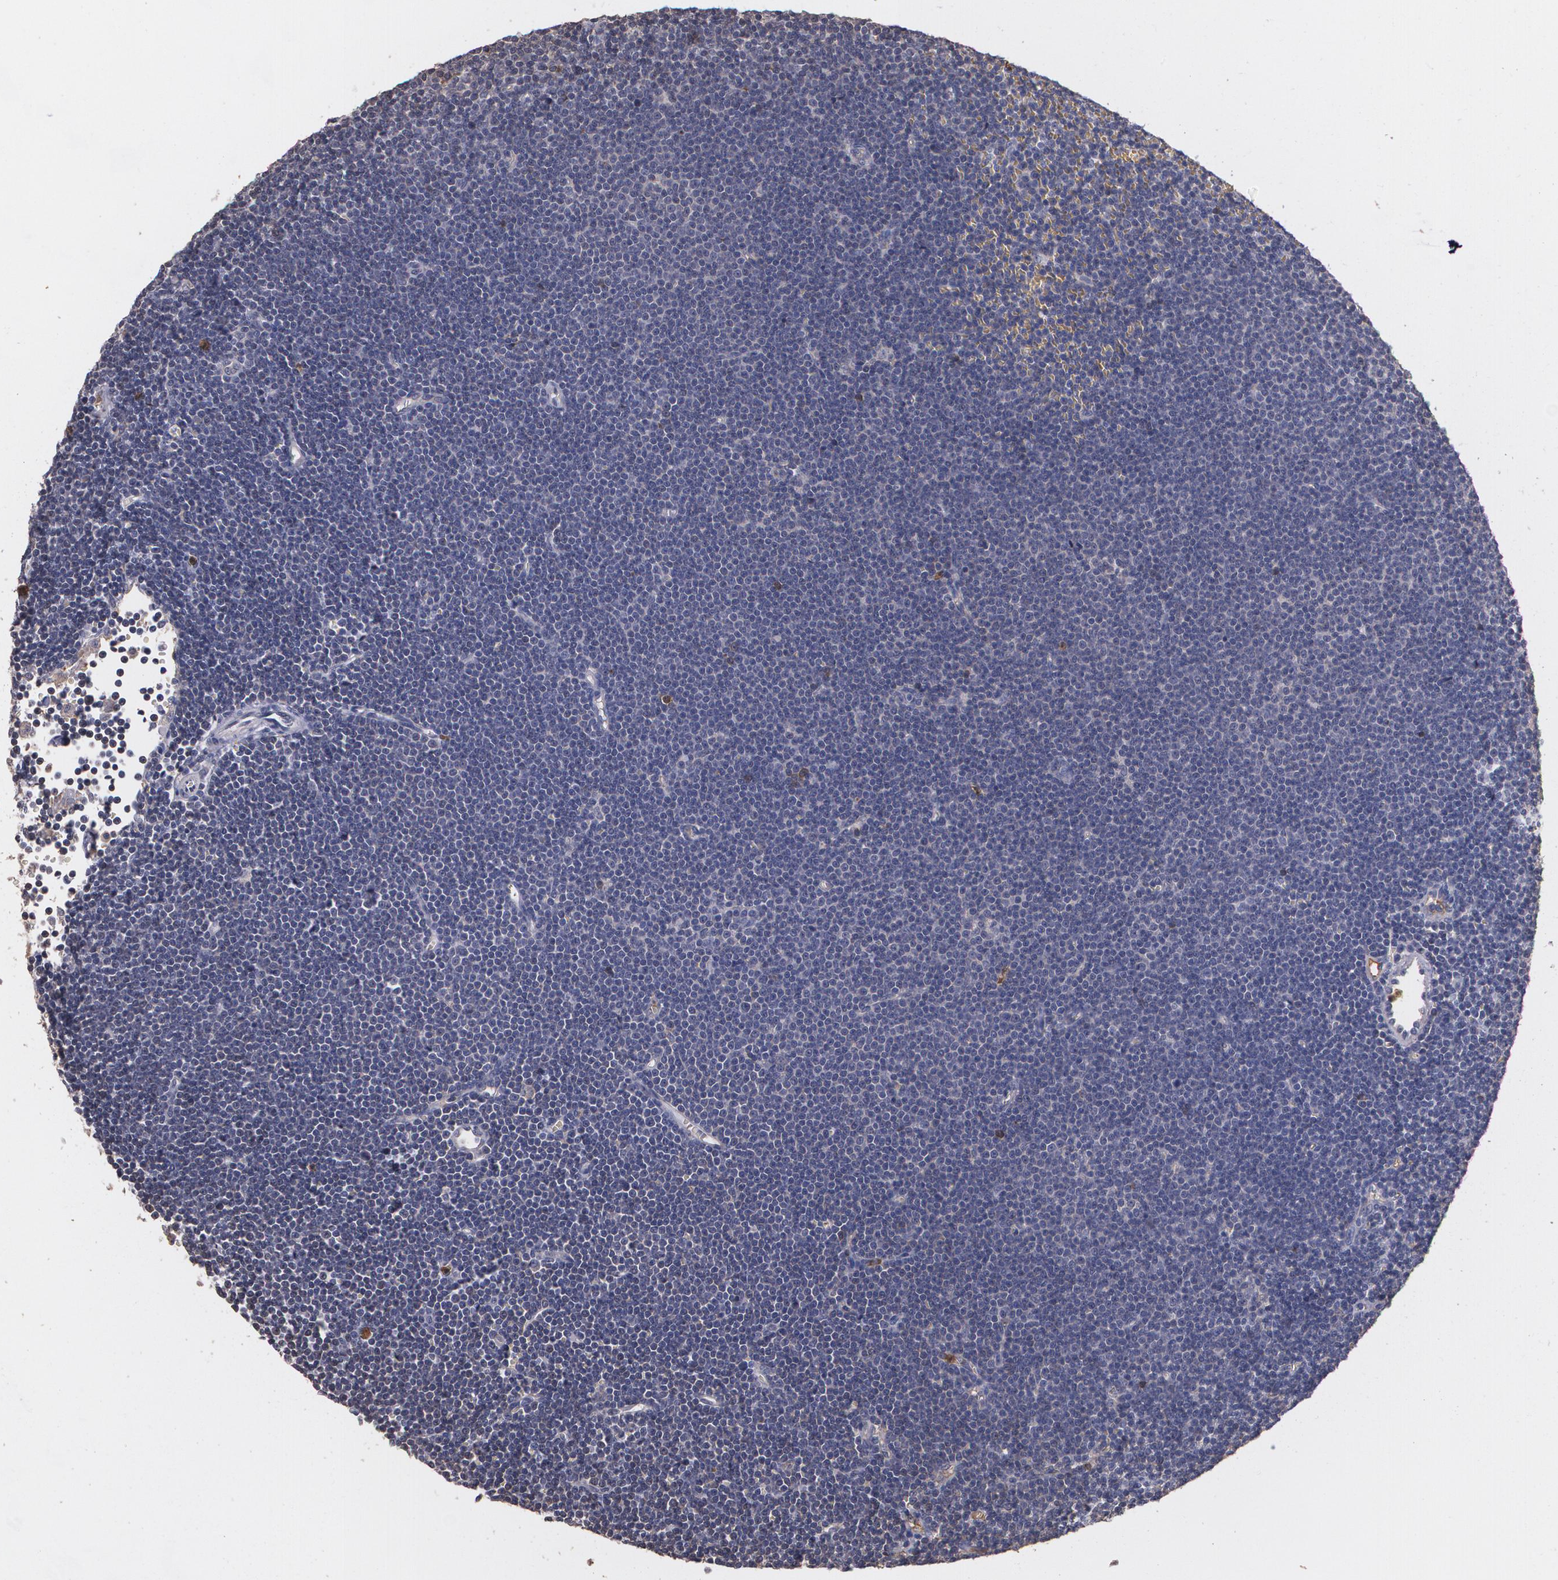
{"staining": {"intensity": "weak", "quantity": "<25%", "location": "cytoplasmic/membranous"}, "tissue": "lymphoma", "cell_type": "Tumor cells", "image_type": "cancer", "snomed": [{"axis": "morphology", "description": "Malignant lymphoma, non-Hodgkin's type, Low grade"}, {"axis": "topography", "description": "Lymph node"}], "caption": "This is a image of immunohistochemistry staining of malignant lymphoma, non-Hodgkin's type (low-grade), which shows no expression in tumor cells.", "gene": "PTS", "patient": {"sex": "female", "age": 73}}